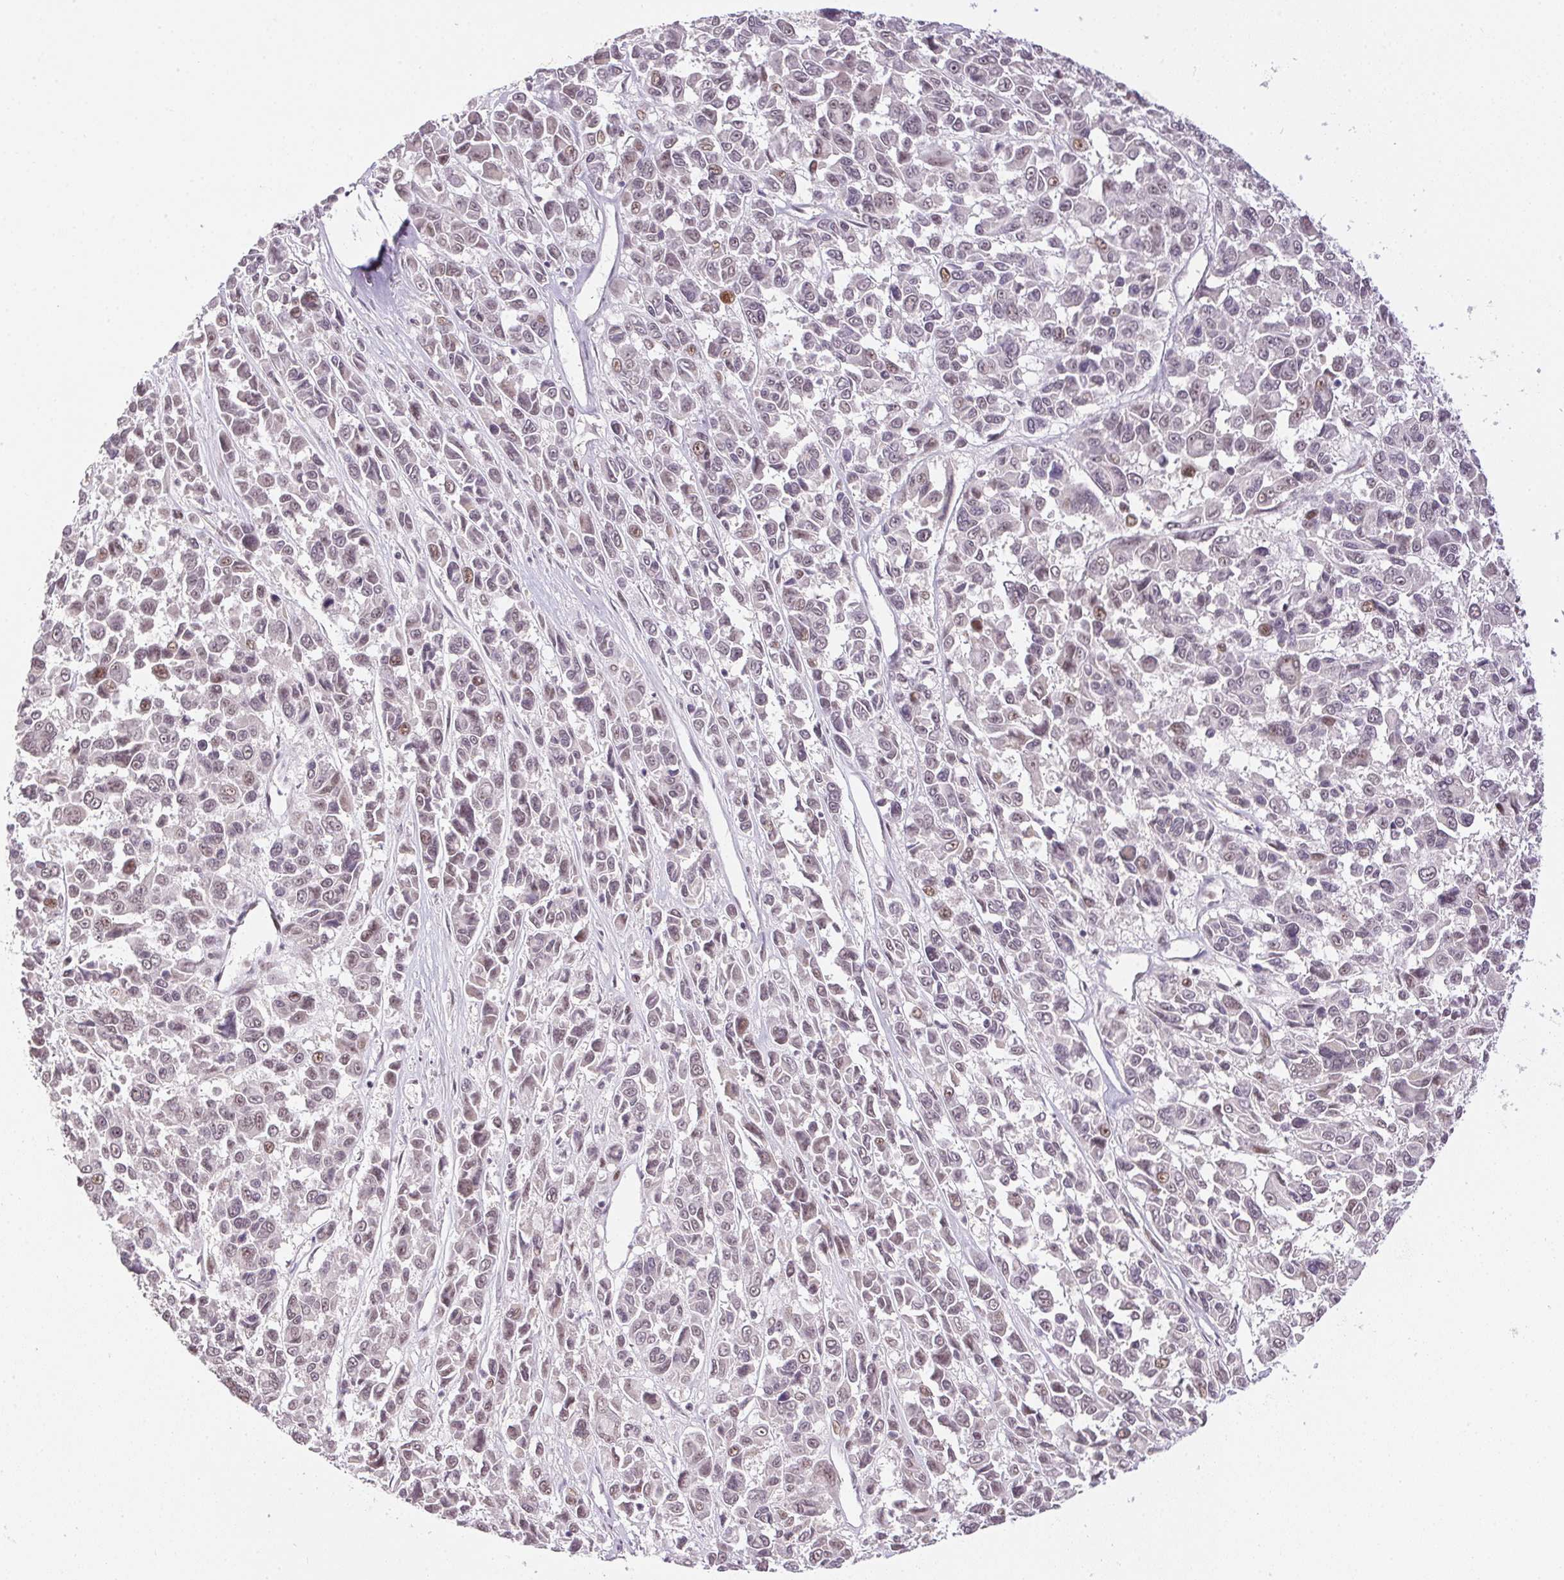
{"staining": {"intensity": "weak", "quantity": "25%-75%", "location": "nuclear"}, "tissue": "melanoma", "cell_type": "Tumor cells", "image_type": "cancer", "snomed": [{"axis": "morphology", "description": "Malignant melanoma, NOS"}, {"axis": "topography", "description": "Skin"}], "caption": "A histopathology image showing weak nuclear positivity in approximately 25%-75% of tumor cells in melanoma, as visualized by brown immunohistochemical staining.", "gene": "KDM4D", "patient": {"sex": "female", "age": 66}}